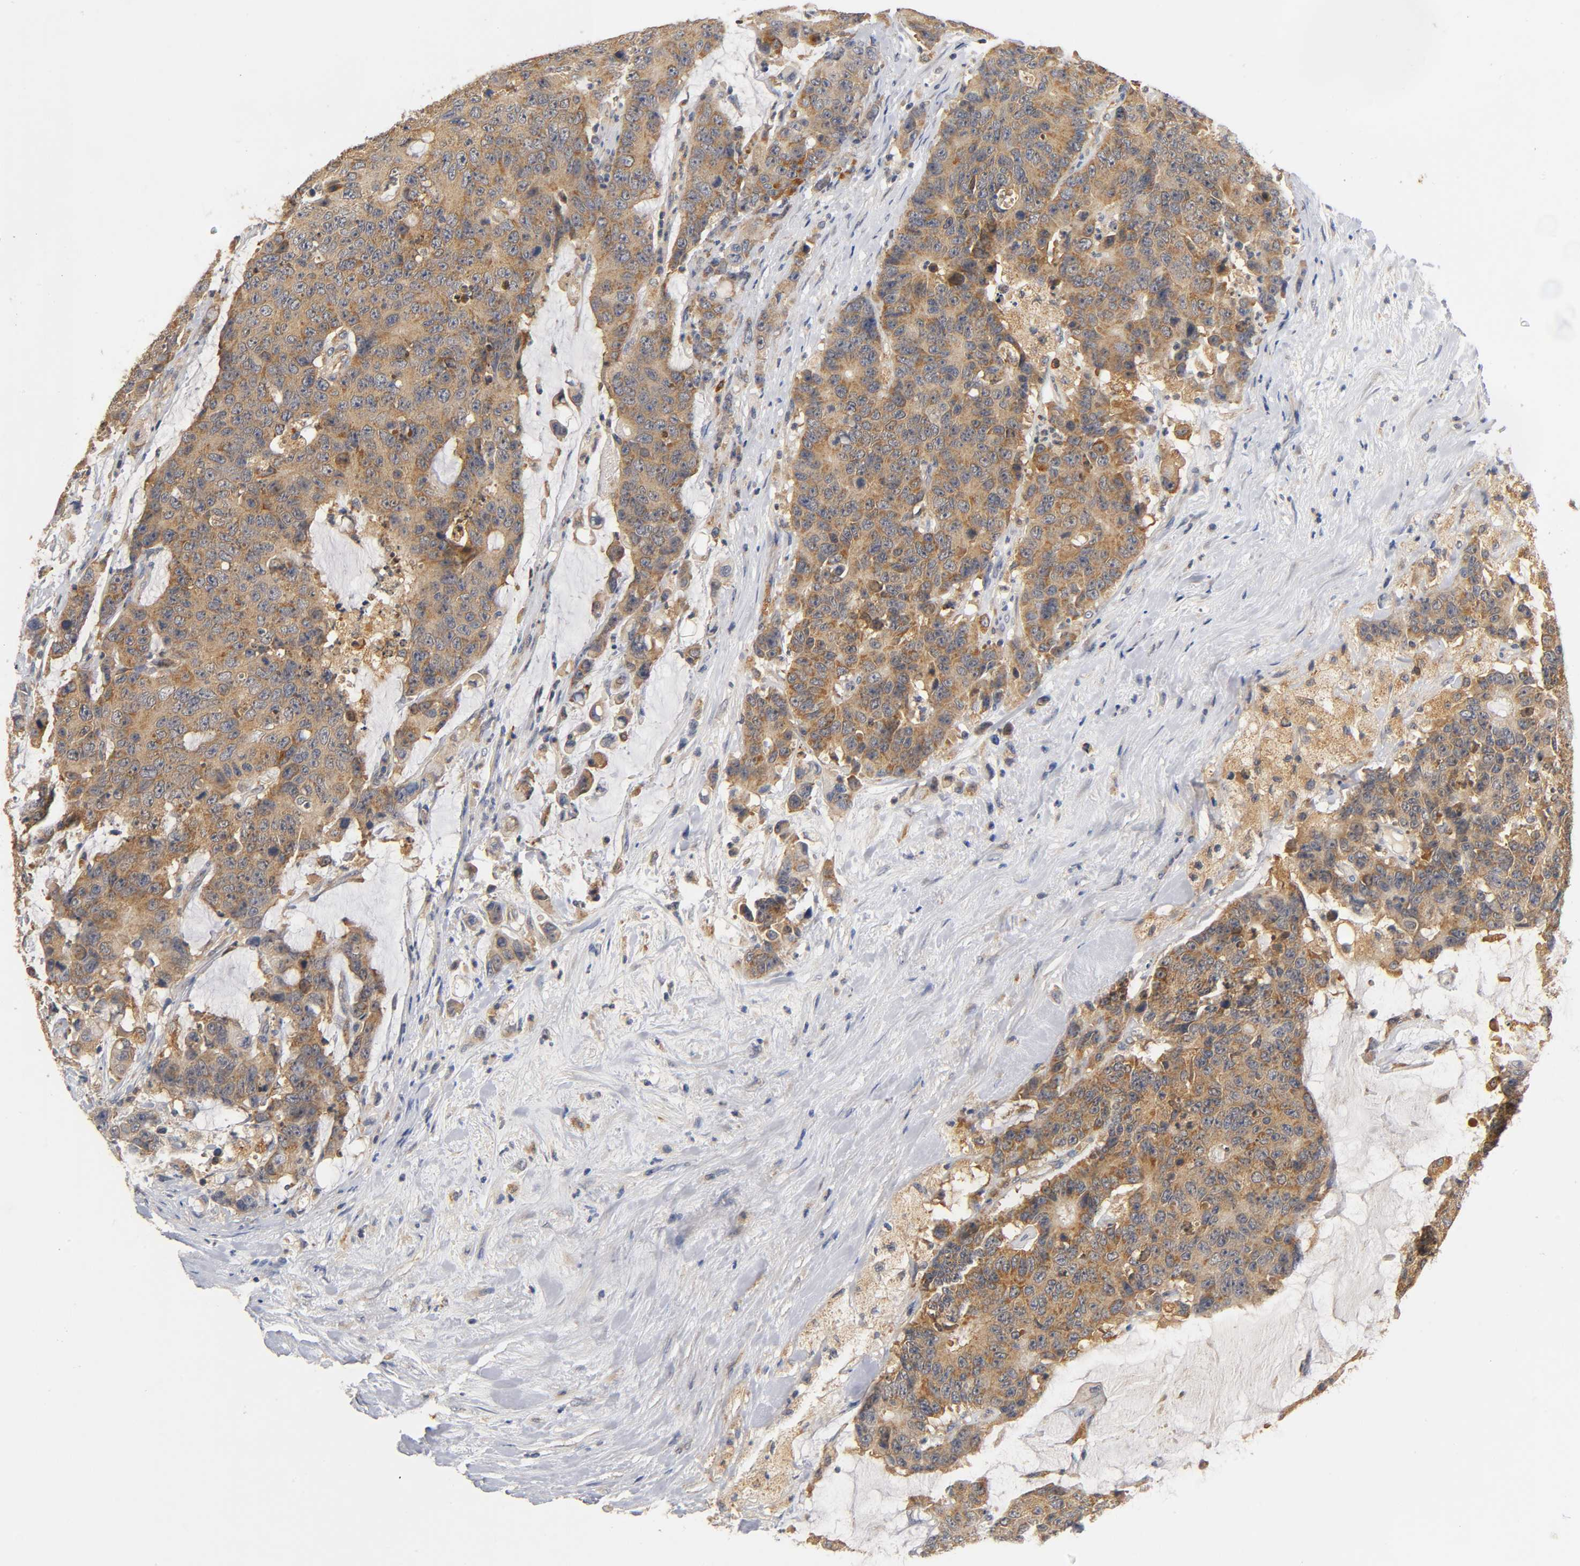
{"staining": {"intensity": "strong", "quantity": ">75%", "location": "cytoplasmic/membranous"}, "tissue": "colorectal cancer", "cell_type": "Tumor cells", "image_type": "cancer", "snomed": [{"axis": "morphology", "description": "Adenocarcinoma, NOS"}, {"axis": "topography", "description": "Colon"}], "caption": "Immunohistochemical staining of human adenocarcinoma (colorectal) exhibits strong cytoplasmic/membranous protein expression in about >75% of tumor cells.", "gene": "SCAP", "patient": {"sex": "female", "age": 86}}